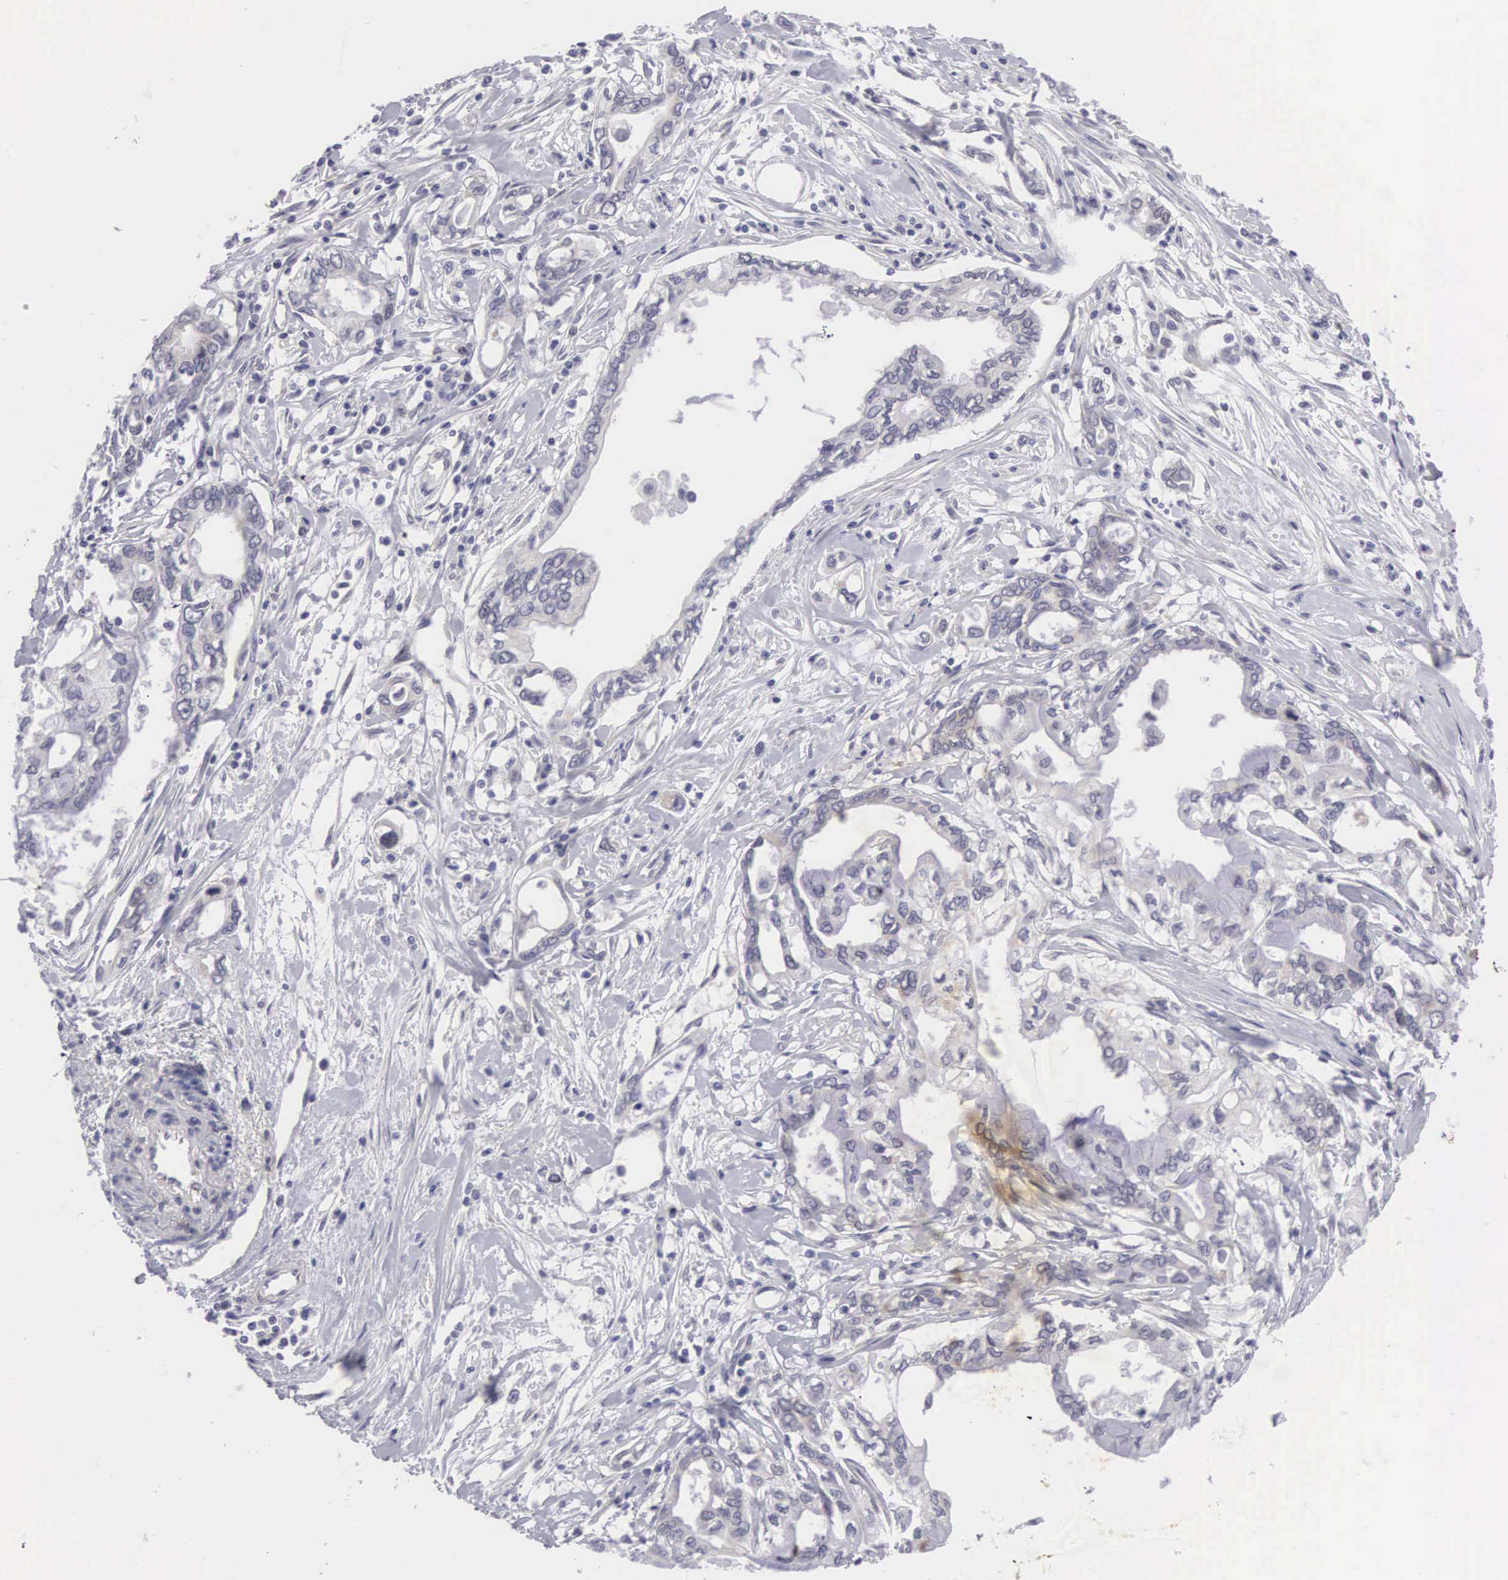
{"staining": {"intensity": "negative", "quantity": "none", "location": "none"}, "tissue": "pancreatic cancer", "cell_type": "Tumor cells", "image_type": "cancer", "snomed": [{"axis": "morphology", "description": "Adenocarcinoma, NOS"}, {"axis": "topography", "description": "Pancreas"}], "caption": "This is a micrograph of immunohistochemistry staining of adenocarcinoma (pancreatic), which shows no expression in tumor cells. Brightfield microscopy of immunohistochemistry (IHC) stained with DAB (3,3'-diaminobenzidine) (brown) and hematoxylin (blue), captured at high magnification.", "gene": "SOX11", "patient": {"sex": "female", "age": 57}}